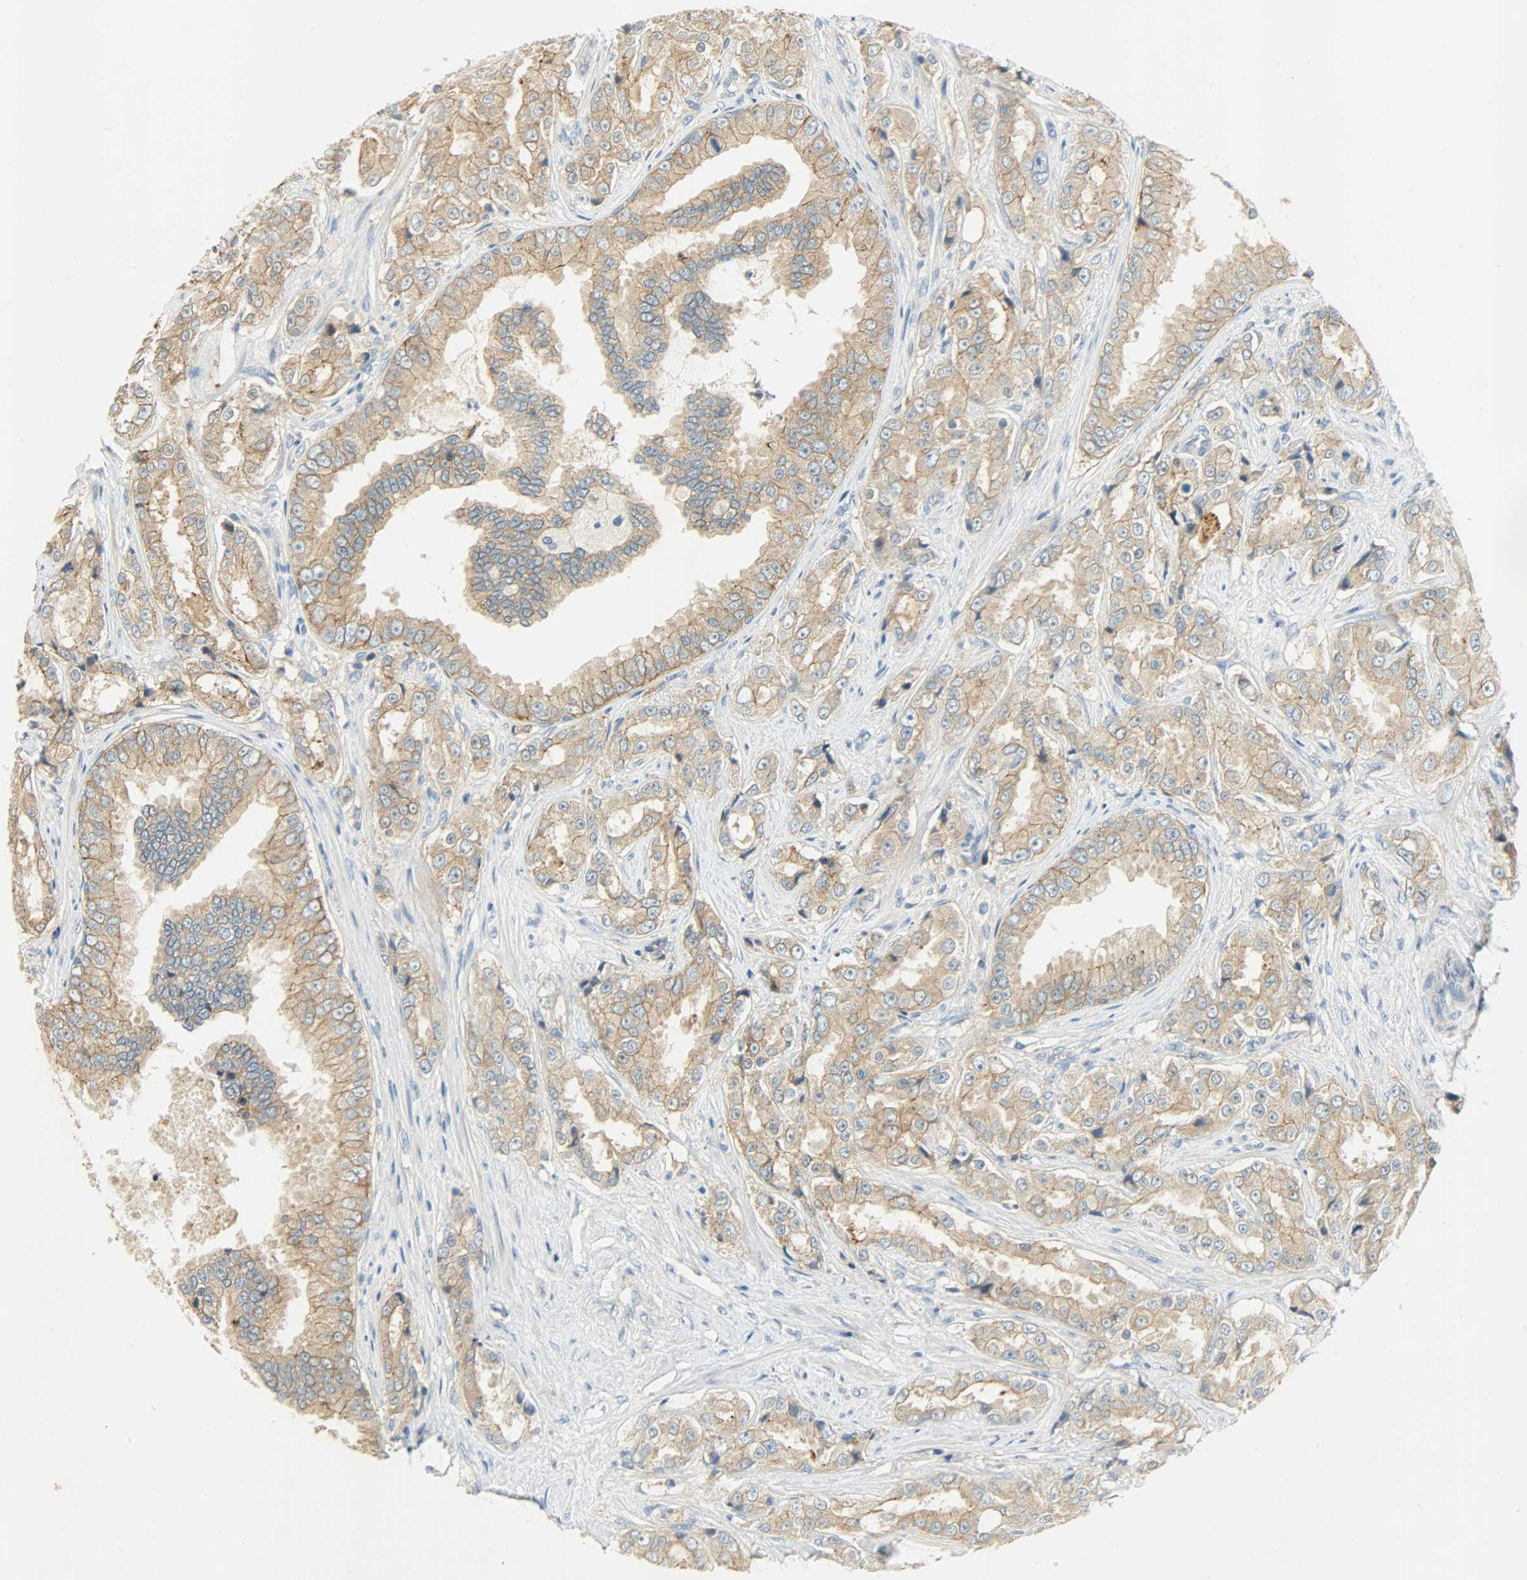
{"staining": {"intensity": "moderate", "quantity": ">75%", "location": "cytoplasmic/membranous"}, "tissue": "prostate cancer", "cell_type": "Tumor cells", "image_type": "cancer", "snomed": [{"axis": "morphology", "description": "Adenocarcinoma, High grade"}, {"axis": "topography", "description": "Prostate"}], "caption": "A brown stain labels moderate cytoplasmic/membranous expression of a protein in high-grade adenocarcinoma (prostate) tumor cells.", "gene": "DSG2", "patient": {"sex": "male", "age": 73}}